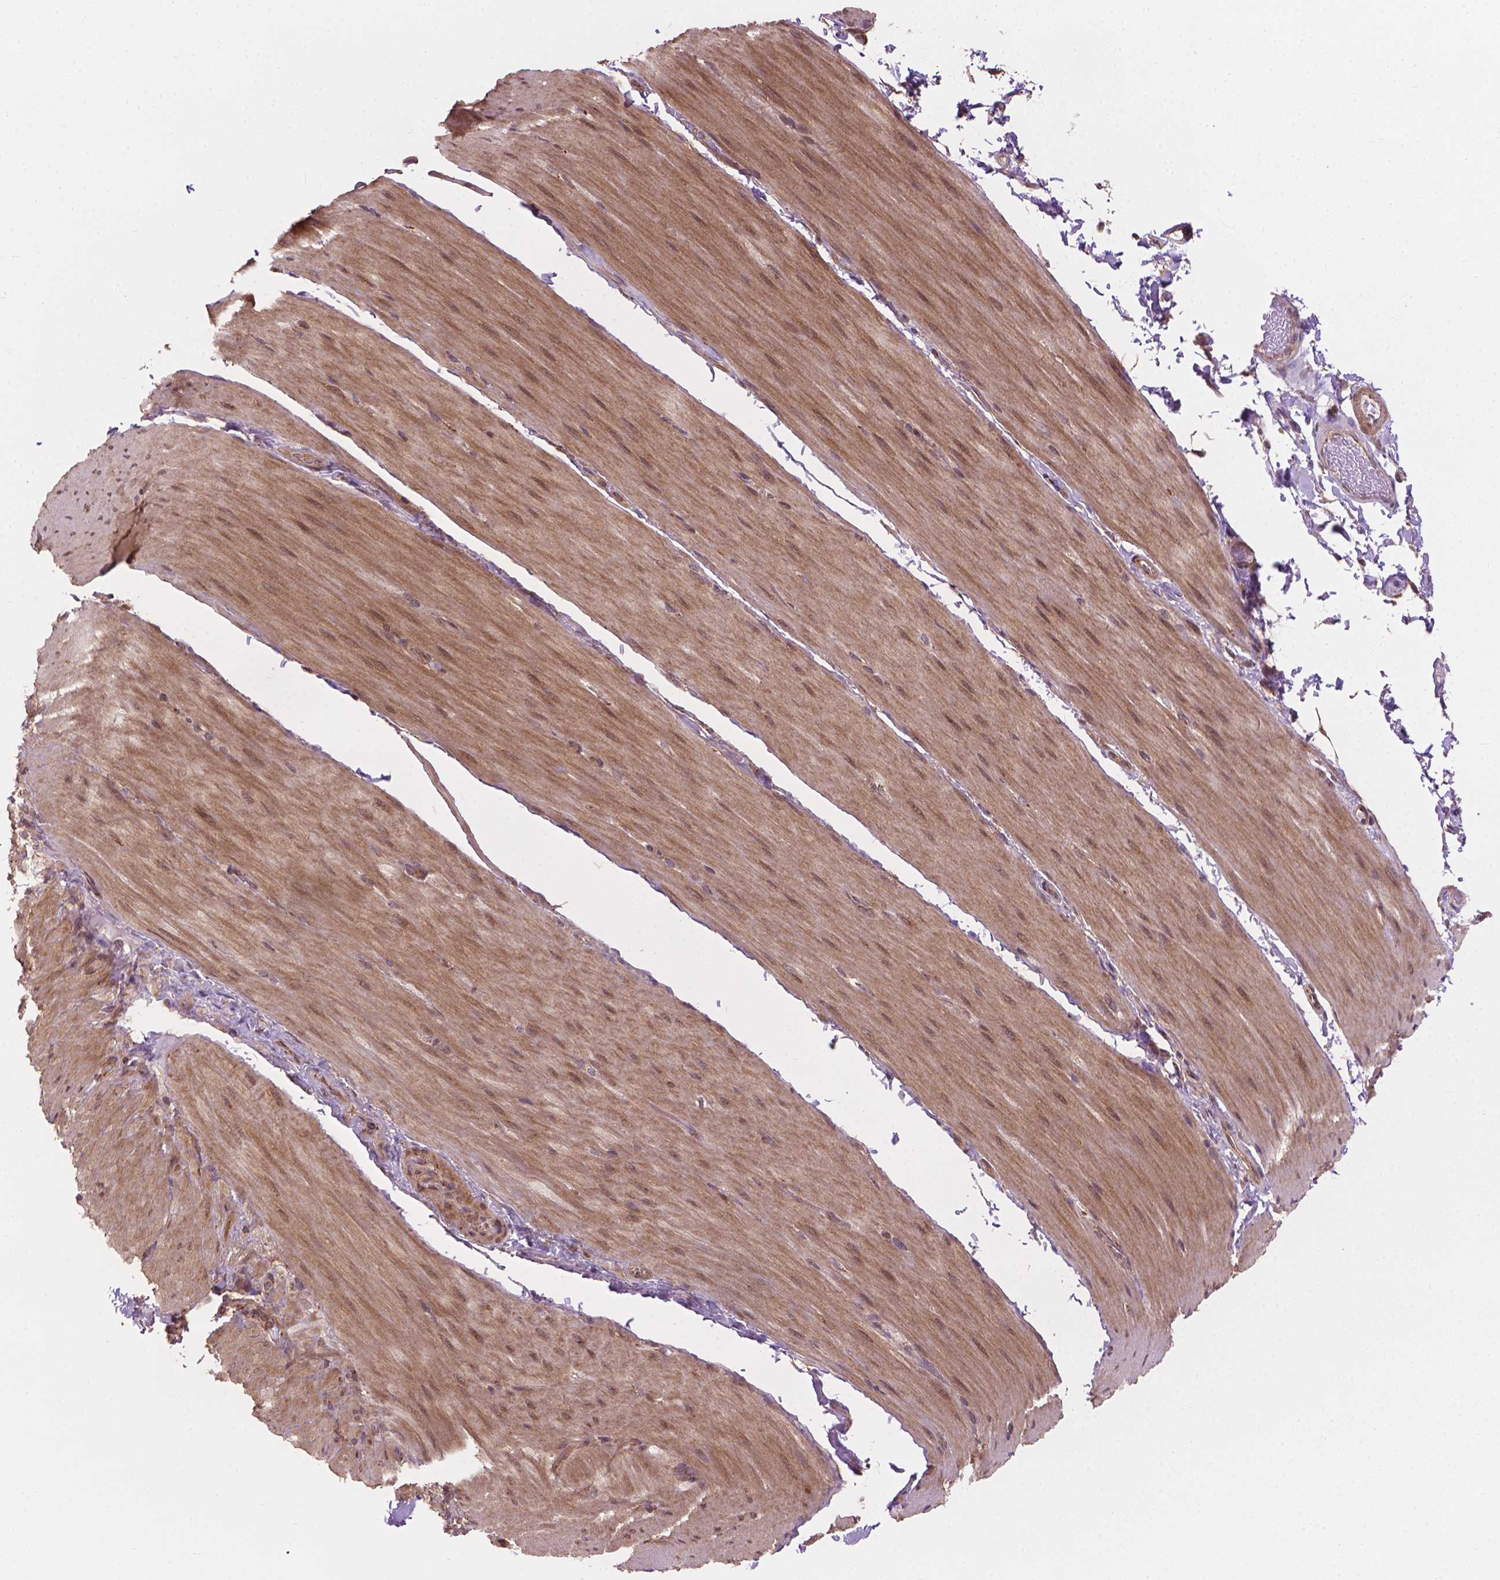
{"staining": {"intensity": "moderate", "quantity": ">75%", "location": "cytoplasmic/membranous,nuclear"}, "tissue": "smooth muscle", "cell_type": "Smooth muscle cells", "image_type": "normal", "snomed": [{"axis": "morphology", "description": "Normal tissue, NOS"}, {"axis": "topography", "description": "Smooth muscle"}, {"axis": "topography", "description": "Colon"}], "caption": "This histopathology image demonstrates immunohistochemistry staining of unremarkable human smooth muscle, with medium moderate cytoplasmic/membranous,nuclear positivity in about >75% of smooth muscle cells.", "gene": "PPP1CB", "patient": {"sex": "male", "age": 73}}